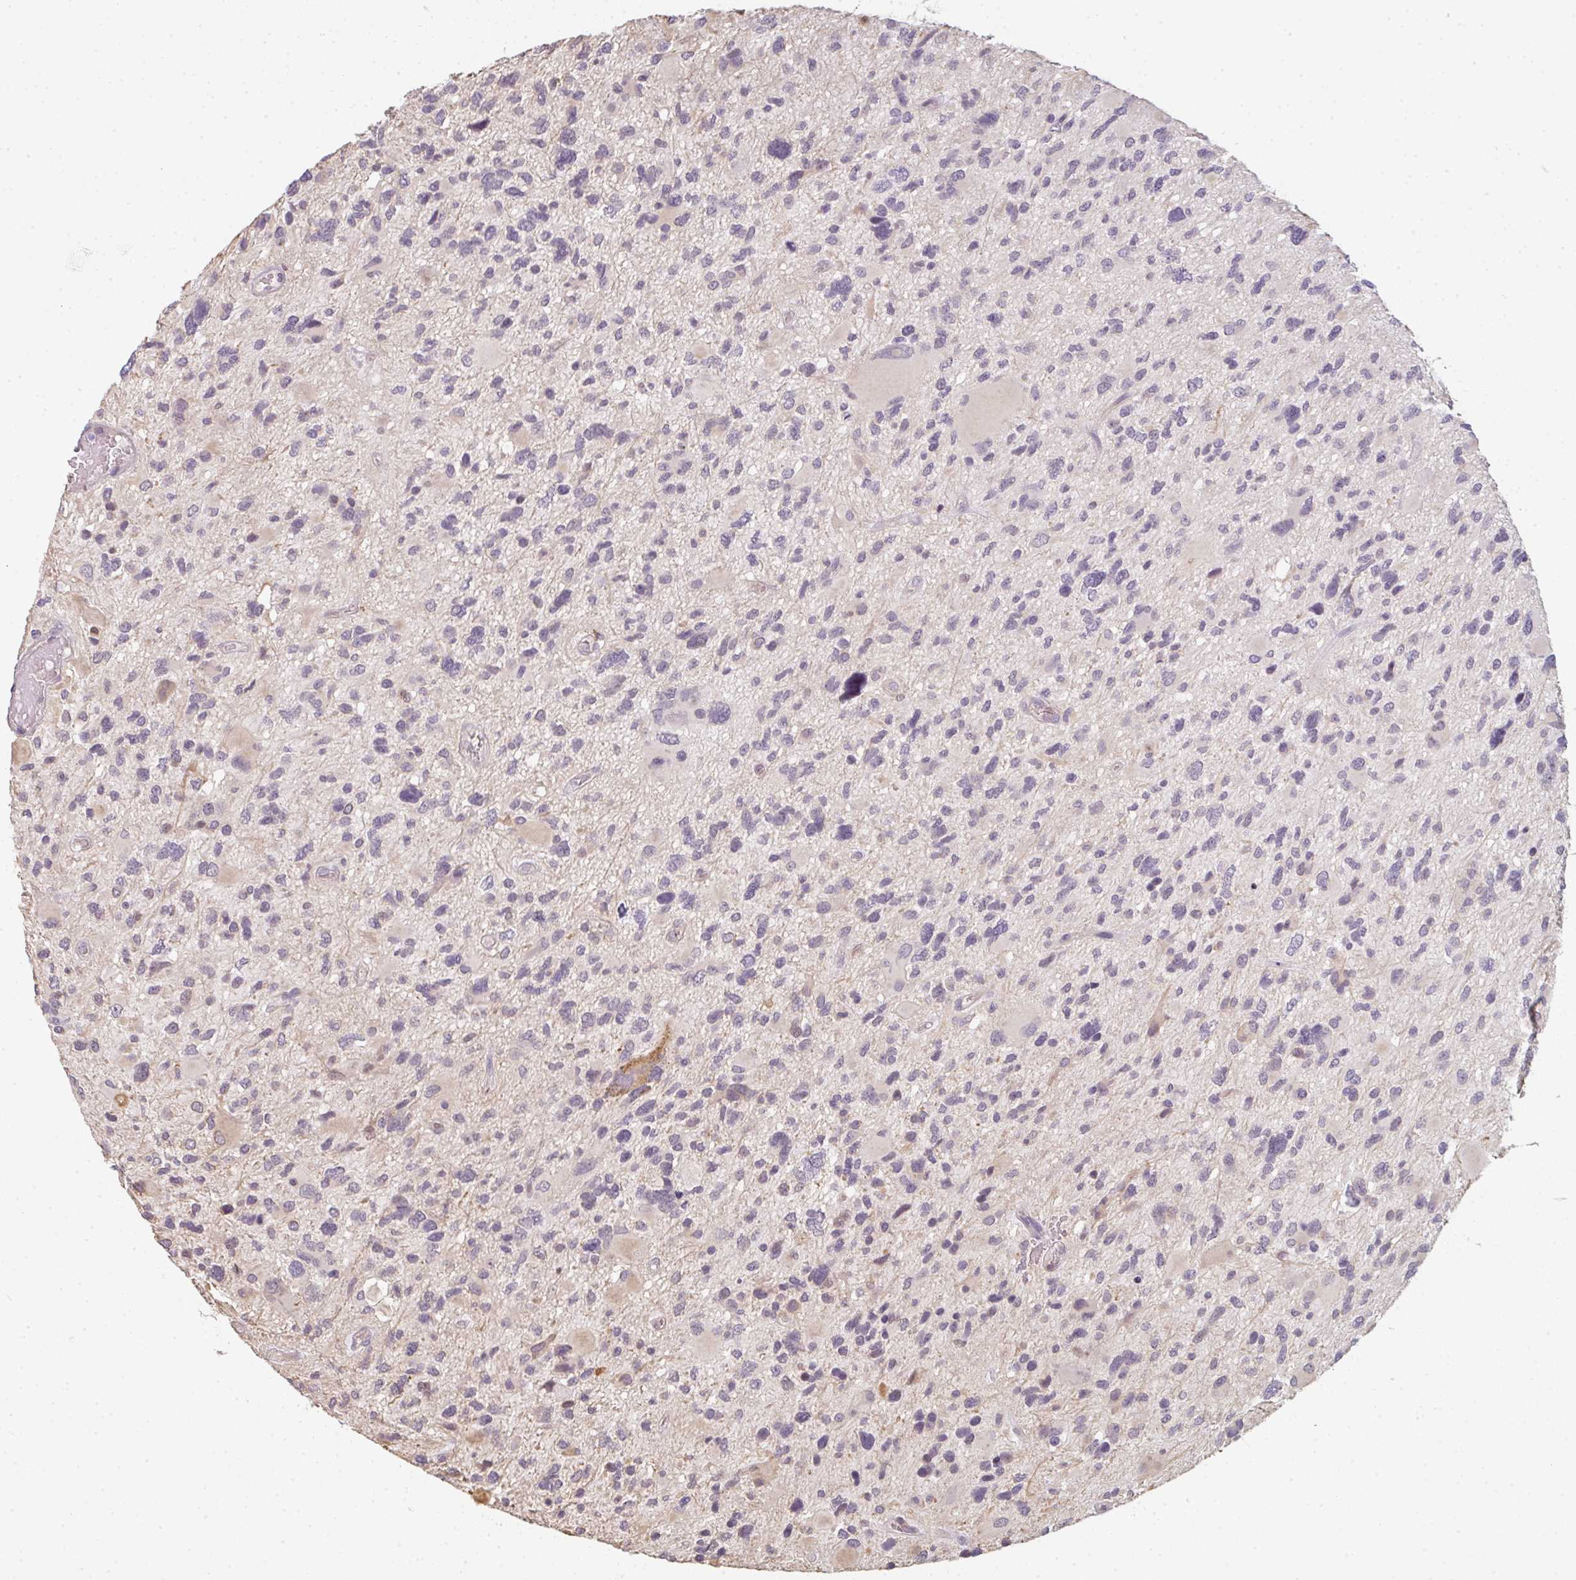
{"staining": {"intensity": "negative", "quantity": "none", "location": "none"}, "tissue": "glioma", "cell_type": "Tumor cells", "image_type": "cancer", "snomed": [{"axis": "morphology", "description": "Glioma, malignant, High grade"}, {"axis": "topography", "description": "Brain"}], "caption": "This is an immunohistochemistry (IHC) image of human glioma. There is no expression in tumor cells.", "gene": "TMEM237", "patient": {"sex": "female", "age": 11}}